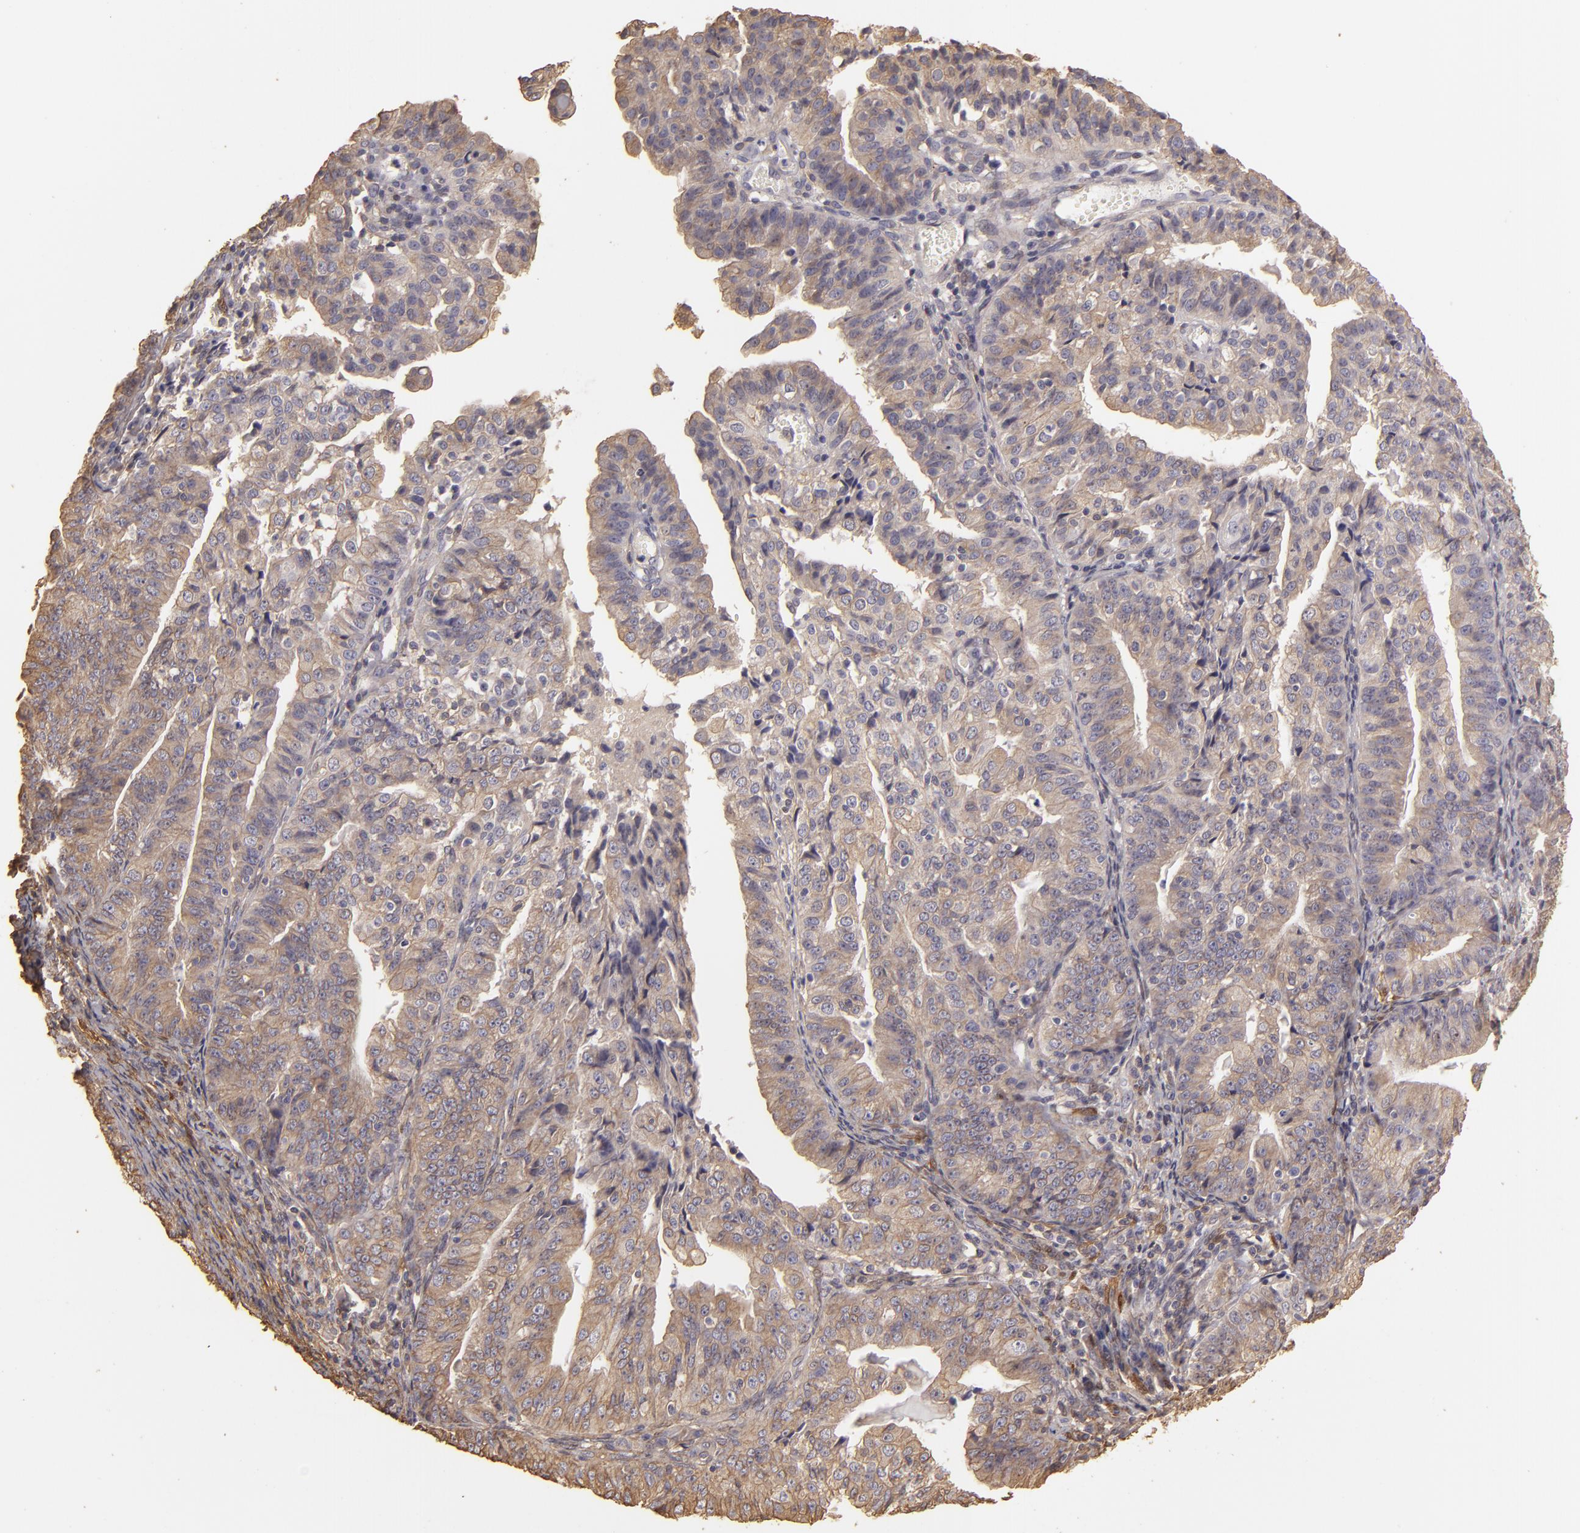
{"staining": {"intensity": "weak", "quantity": ">75%", "location": "cytoplasmic/membranous"}, "tissue": "endometrial cancer", "cell_type": "Tumor cells", "image_type": "cancer", "snomed": [{"axis": "morphology", "description": "Adenocarcinoma, NOS"}, {"axis": "topography", "description": "Endometrium"}], "caption": "A low amount of weak cytoplasmic/membranous positivity is present in approximately >75% of tumor cells in adenocarcinoma (endometrial) tissue.", "gene": "HSPB6", "patient": {"sex": "female", "age": 56}}